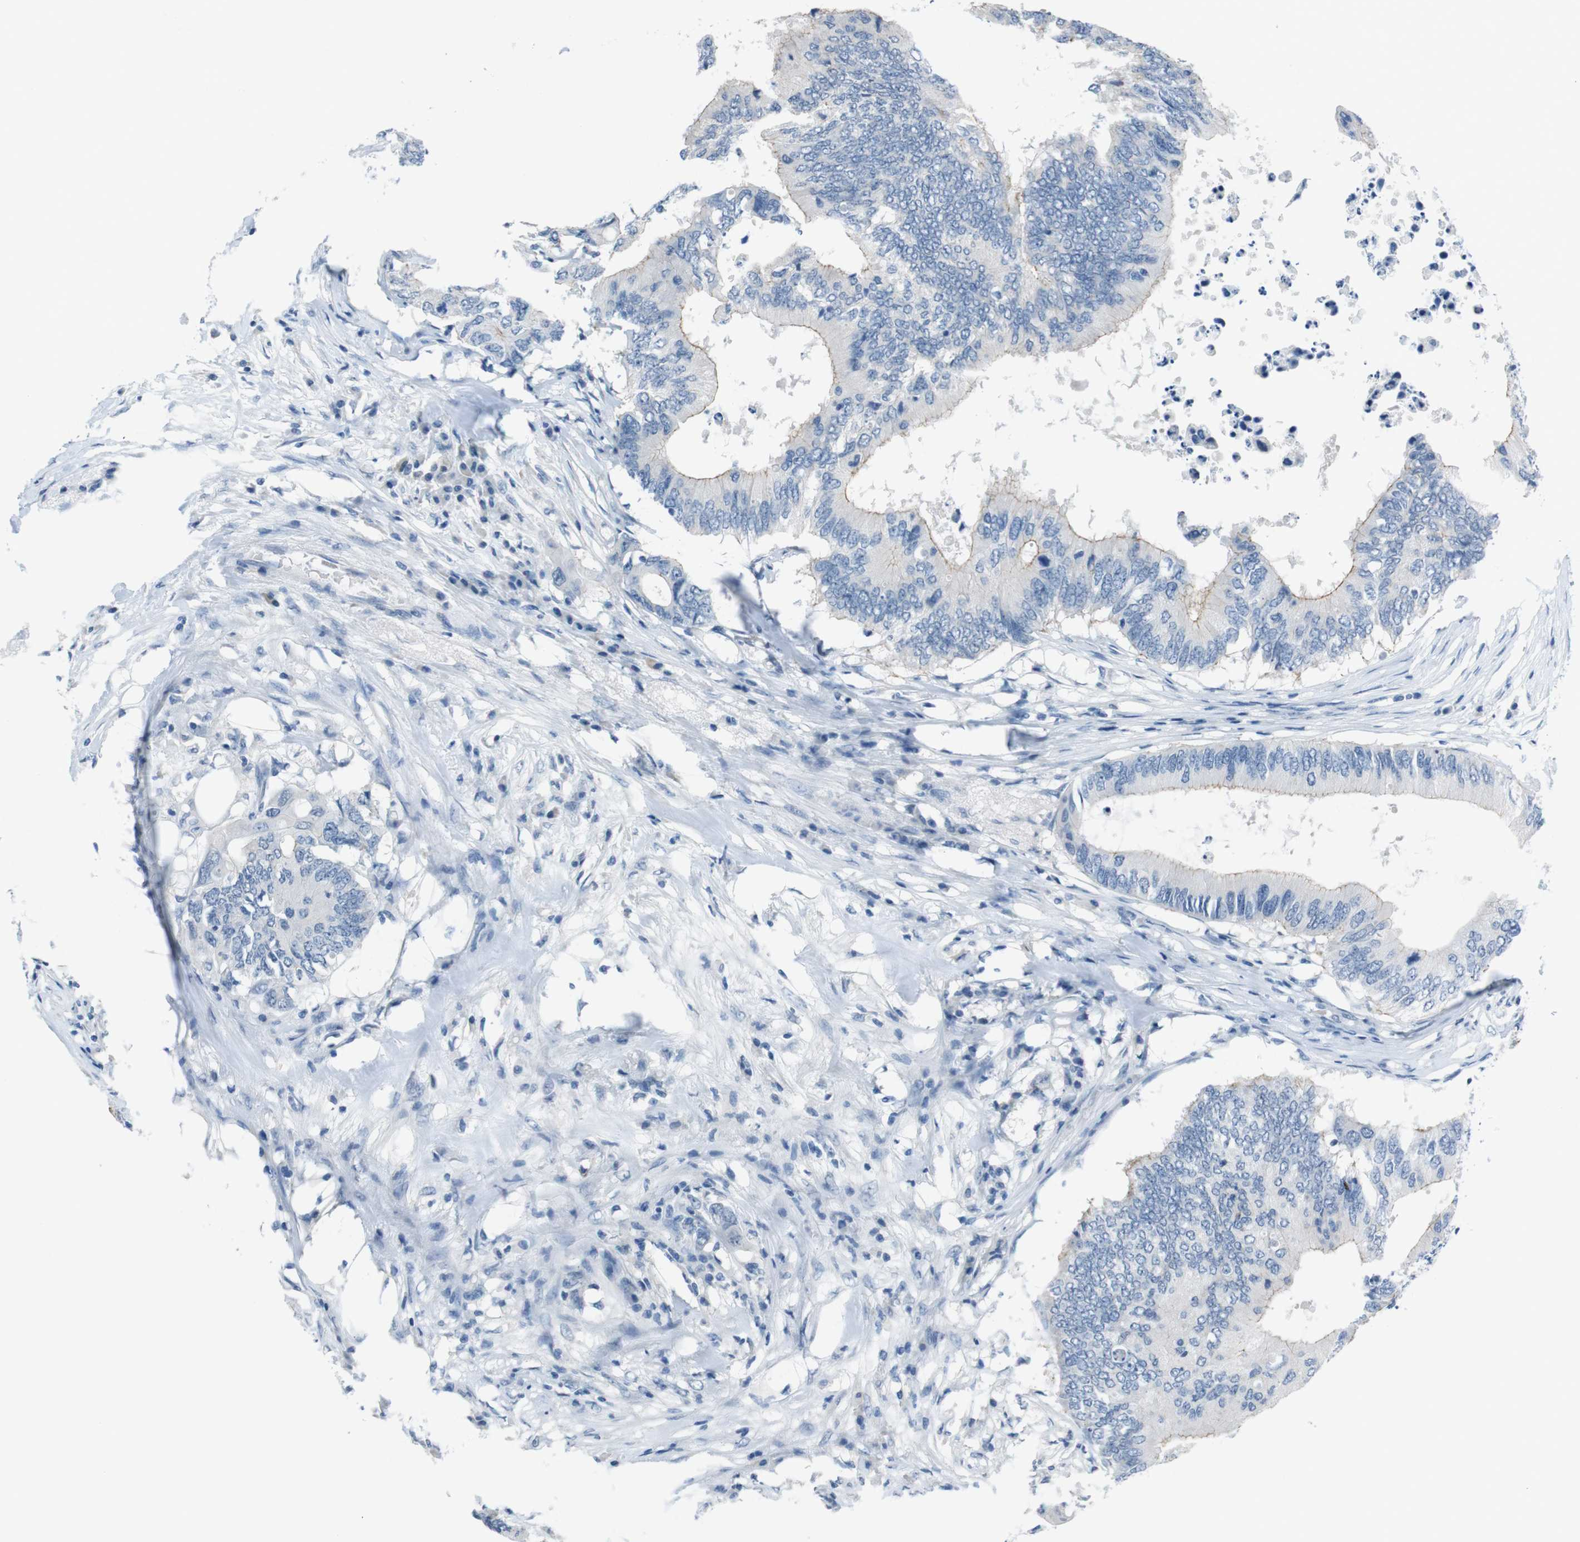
{"staining": {"intensity": "weak", "quantity": "<25%", "location": "cytoplasmic/membranous"}, "tissue": "colorectal cancer", "cell_type": "Tumor cells", "image_type": "cancer", "snomed": [{"axis": "morphology", "description": "Adenocarcinoma, NOS"}, {"axis": "topography", "description": "Colon"}], "caption": "Tumor cells are negative for brown protein staining in adenocarcinoma (colorectal). Nuclei are stained in blue.", "gene": "HRH2", "patient": {"sex": "male", "age": 71}}